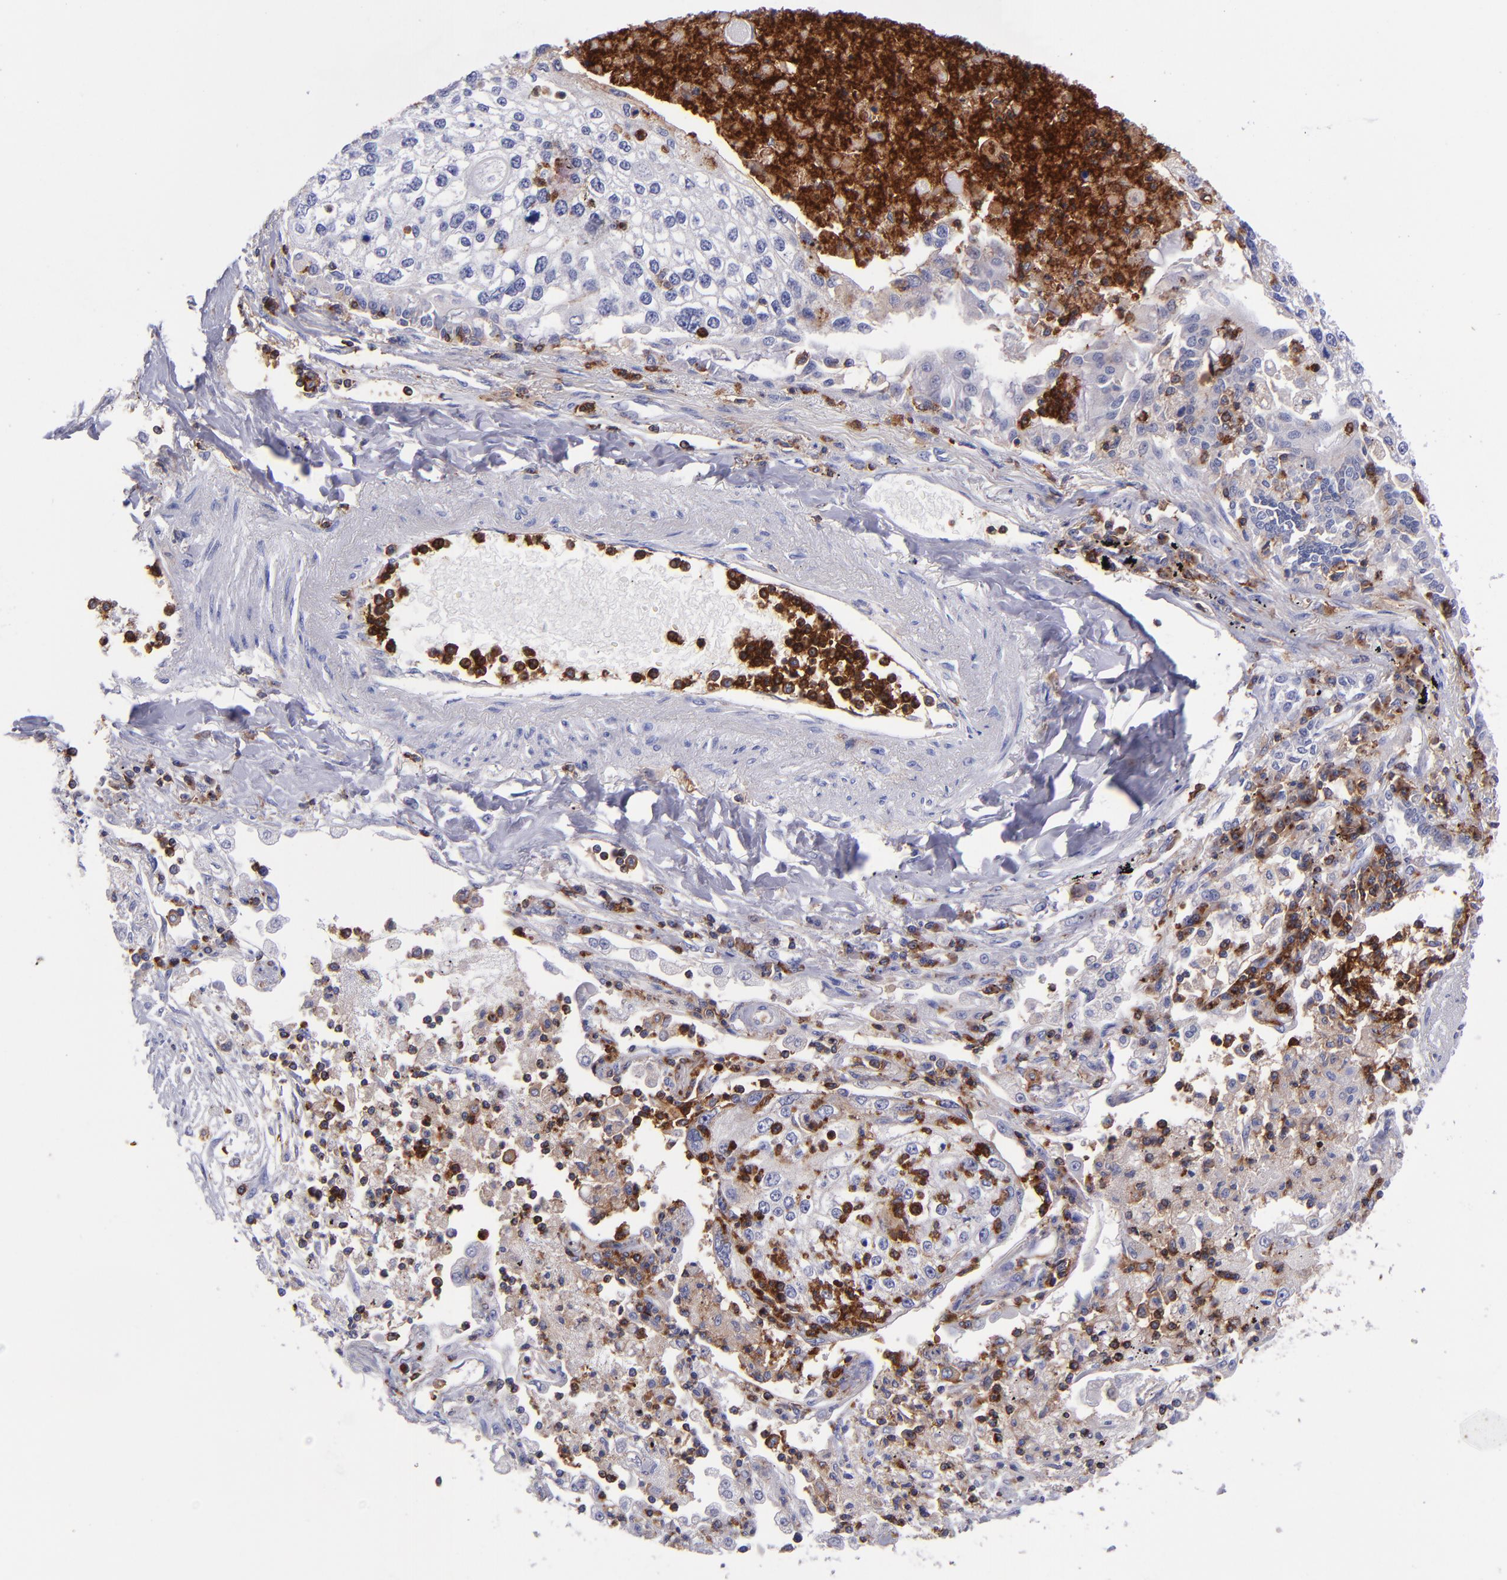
{"staining": {"intensity": "negative", "quantity": "none", "location": "none"}, "tissue": "lung cancer", "cell_type": "Tumor cells", "image_type": "cancer", "snomed": [{"axis": "morphology", "description": "Squamous cell carcinoma, NOS"}, {"axis": "topography", "description": "Lung"}], "caption": "Tumor cells show no significant protein expression in lung cancer (squamous cell carcinoma).", "gene": "ICAM3", "patient": {"sex": "male", "age": 75}}